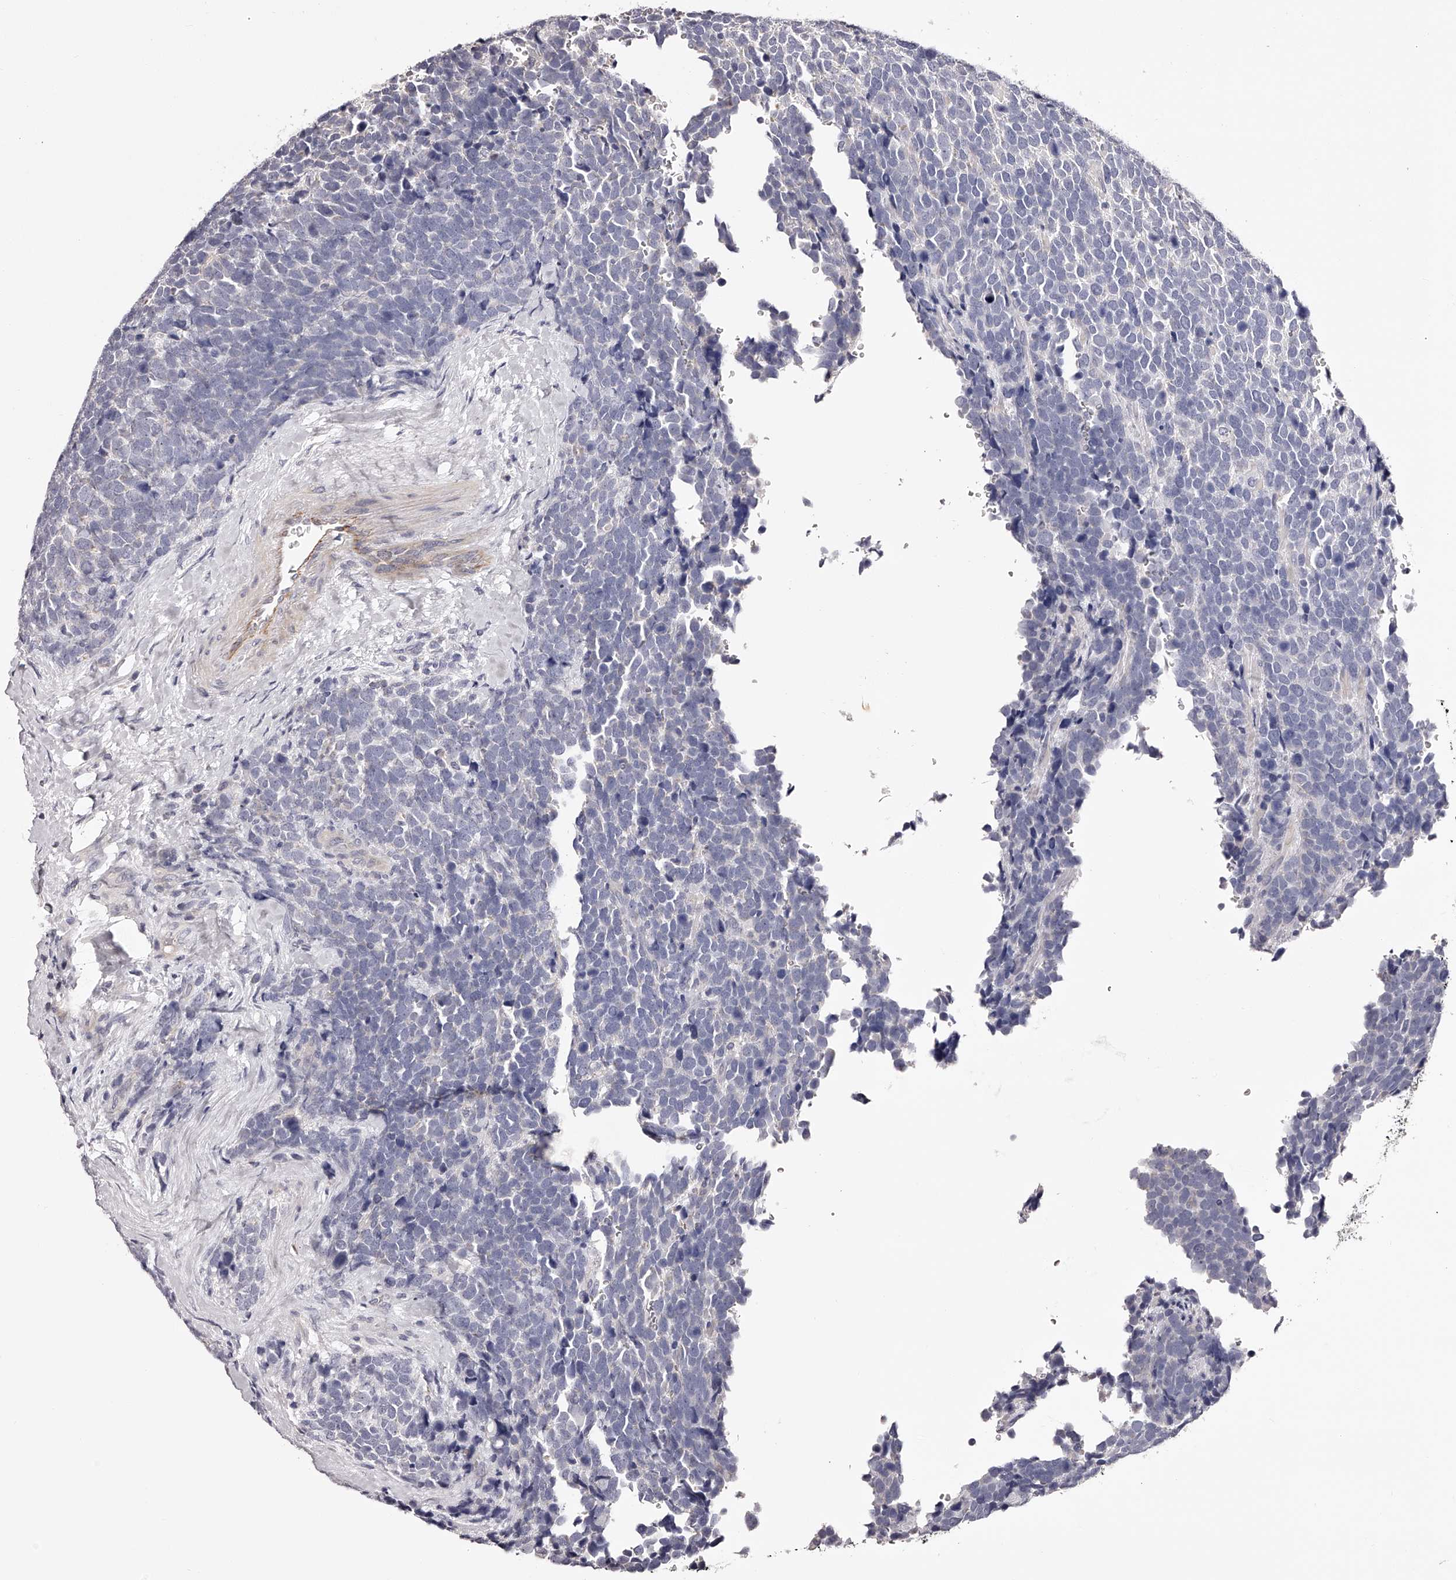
{"staining": {"intensity": "negative", "quantity": "none", "location": "none"}, "tissue": "urothelial cancer", "cell_type": "Tumor cells", "image_type": "cancer", "snomed": [{"axis": "morphology", "description": "Urothelial carcinoma, High grade"}, {"axis": "topography", "description": "Urinary bladder"}], "caption": "Tumor cells show no significant protein staining in urothelial carcinoma (high-grade).", "gene": "ODF2L", "patient": {"sex": "female", "age": 82}}